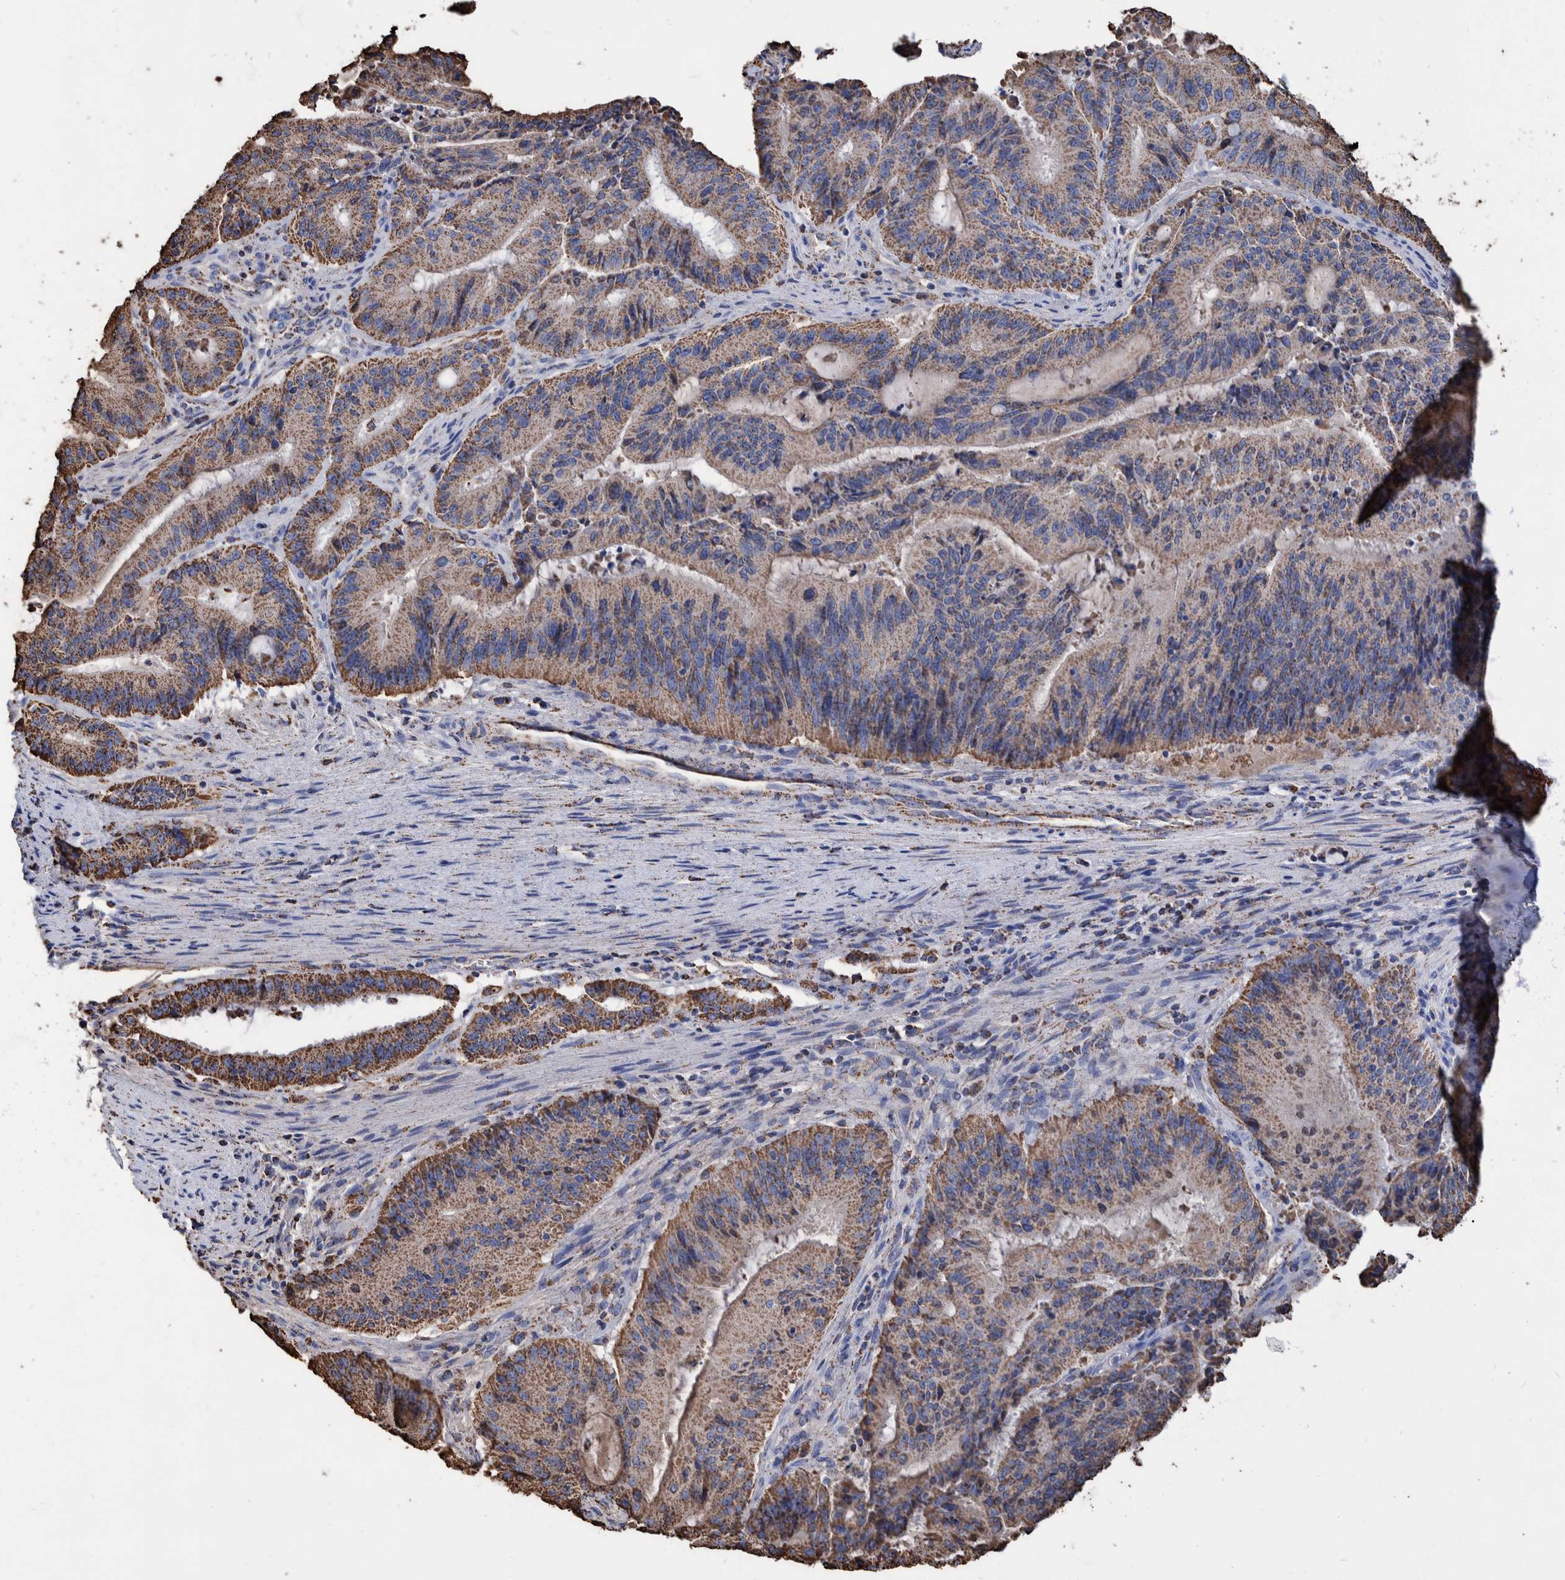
{"staining": {"intensity": "strong", "quantity": ">75%", "location": "cytoplasmic/membranous"}, "tissue": "liver cancer", "cell_type": "Tumor cells", "image_type": "cancer", "snomed": [{"axis": "morphology", "description": "Normal tissue, NOS"}, {"axis": "morphology", "description": "Cholangiocarcinoma"}, {"axis": "topography", "description": "Liver"}, {"axis": "topography", "description": "Peripheral nerve tissue"}], "caption": "IHC micrograph of neoplastic tissue: cholangiocarcinoma (liver) stained using IHC reveals high levels of strong protein expression localized specifically in the cytoplasmic/membranous of tumor cells, appearing as a cytoplasmic/membranous brown color.", "gene": "VPS26C", "patient": {"sex": "female", "age": 73}}